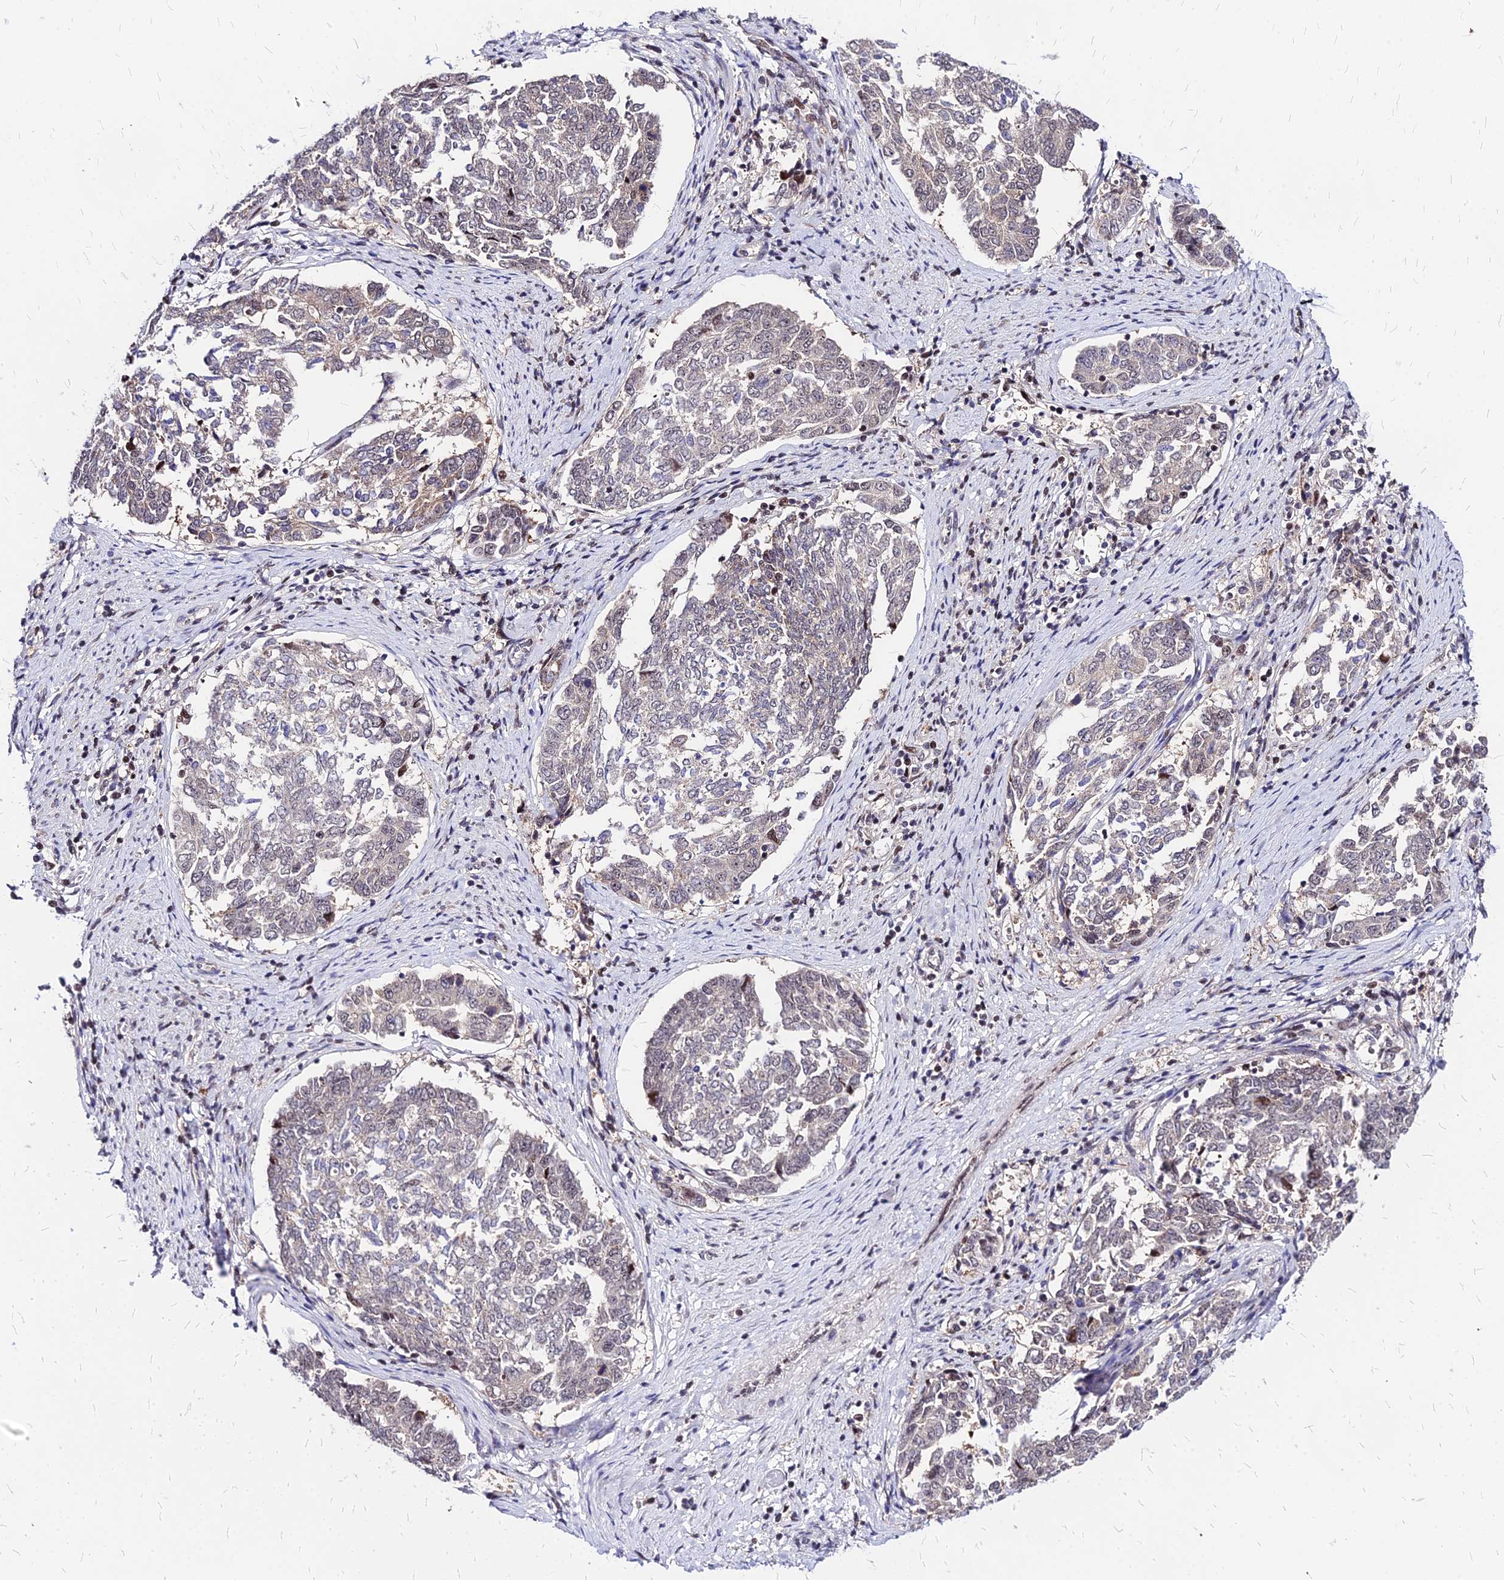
{"staining": {"intensity": "negative", "quantity": "none", "location": "none"}, "tissue": "endometrial cancer", "cell_type": "Tumor cells", "image_type": "cancer", "snomed": [{"axis": "morphology", "description": "Adenocarcinoma, NOS"}, {"axis": "topography", "description": "Endometrium"}], "caption": "Immunohistochemistry micrograph of neoplastic tissue: endometrial adenocarcinoma stained with DAB (3,3'-diaminobenzidine) demonstrates no significant protein positivity in tumor cells.", "gene": "DDX55", "patient": {"sex": "female", "age": 80}}